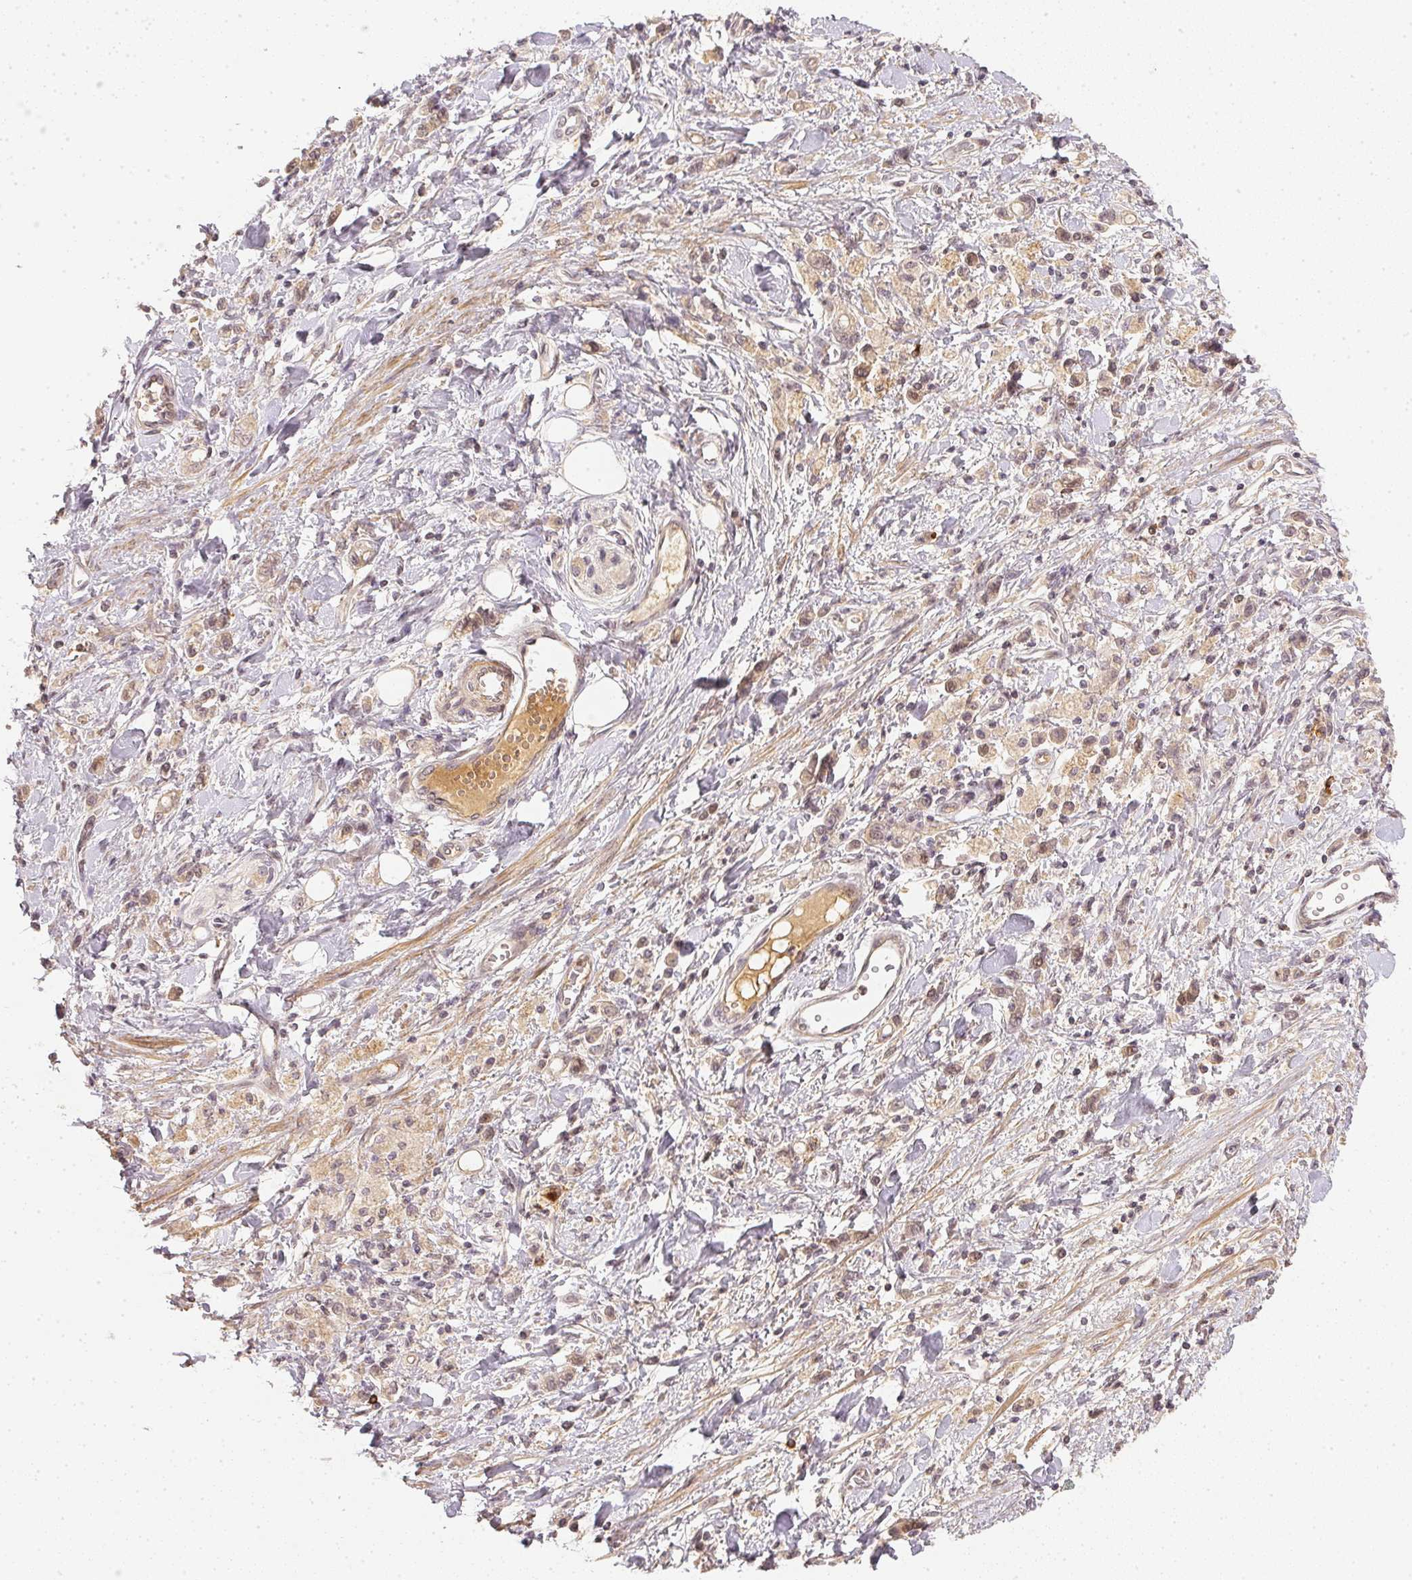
{"staining": {"intensity": "negative", "quantity": "none", "location": "none"}, "tissue": "stomach cancer", "cell_type": "Tumor cells", "image_type": "cancer", "snomed": [{"axis": "morphology", "description": "Adenocarcinoma, NOS"}, {"axis": "topography", "description": "Stomach"}], "caption": "IHC micrograph of neoplastic tissue: human stomach cancer (adenocarcinoma) stained with DAB (3,3'-diaminobenzidine) exhibits no significant protein expression in tumor cells.", "gene": "SERPINE1", "patient": {"sex": "male", "age": 77}}